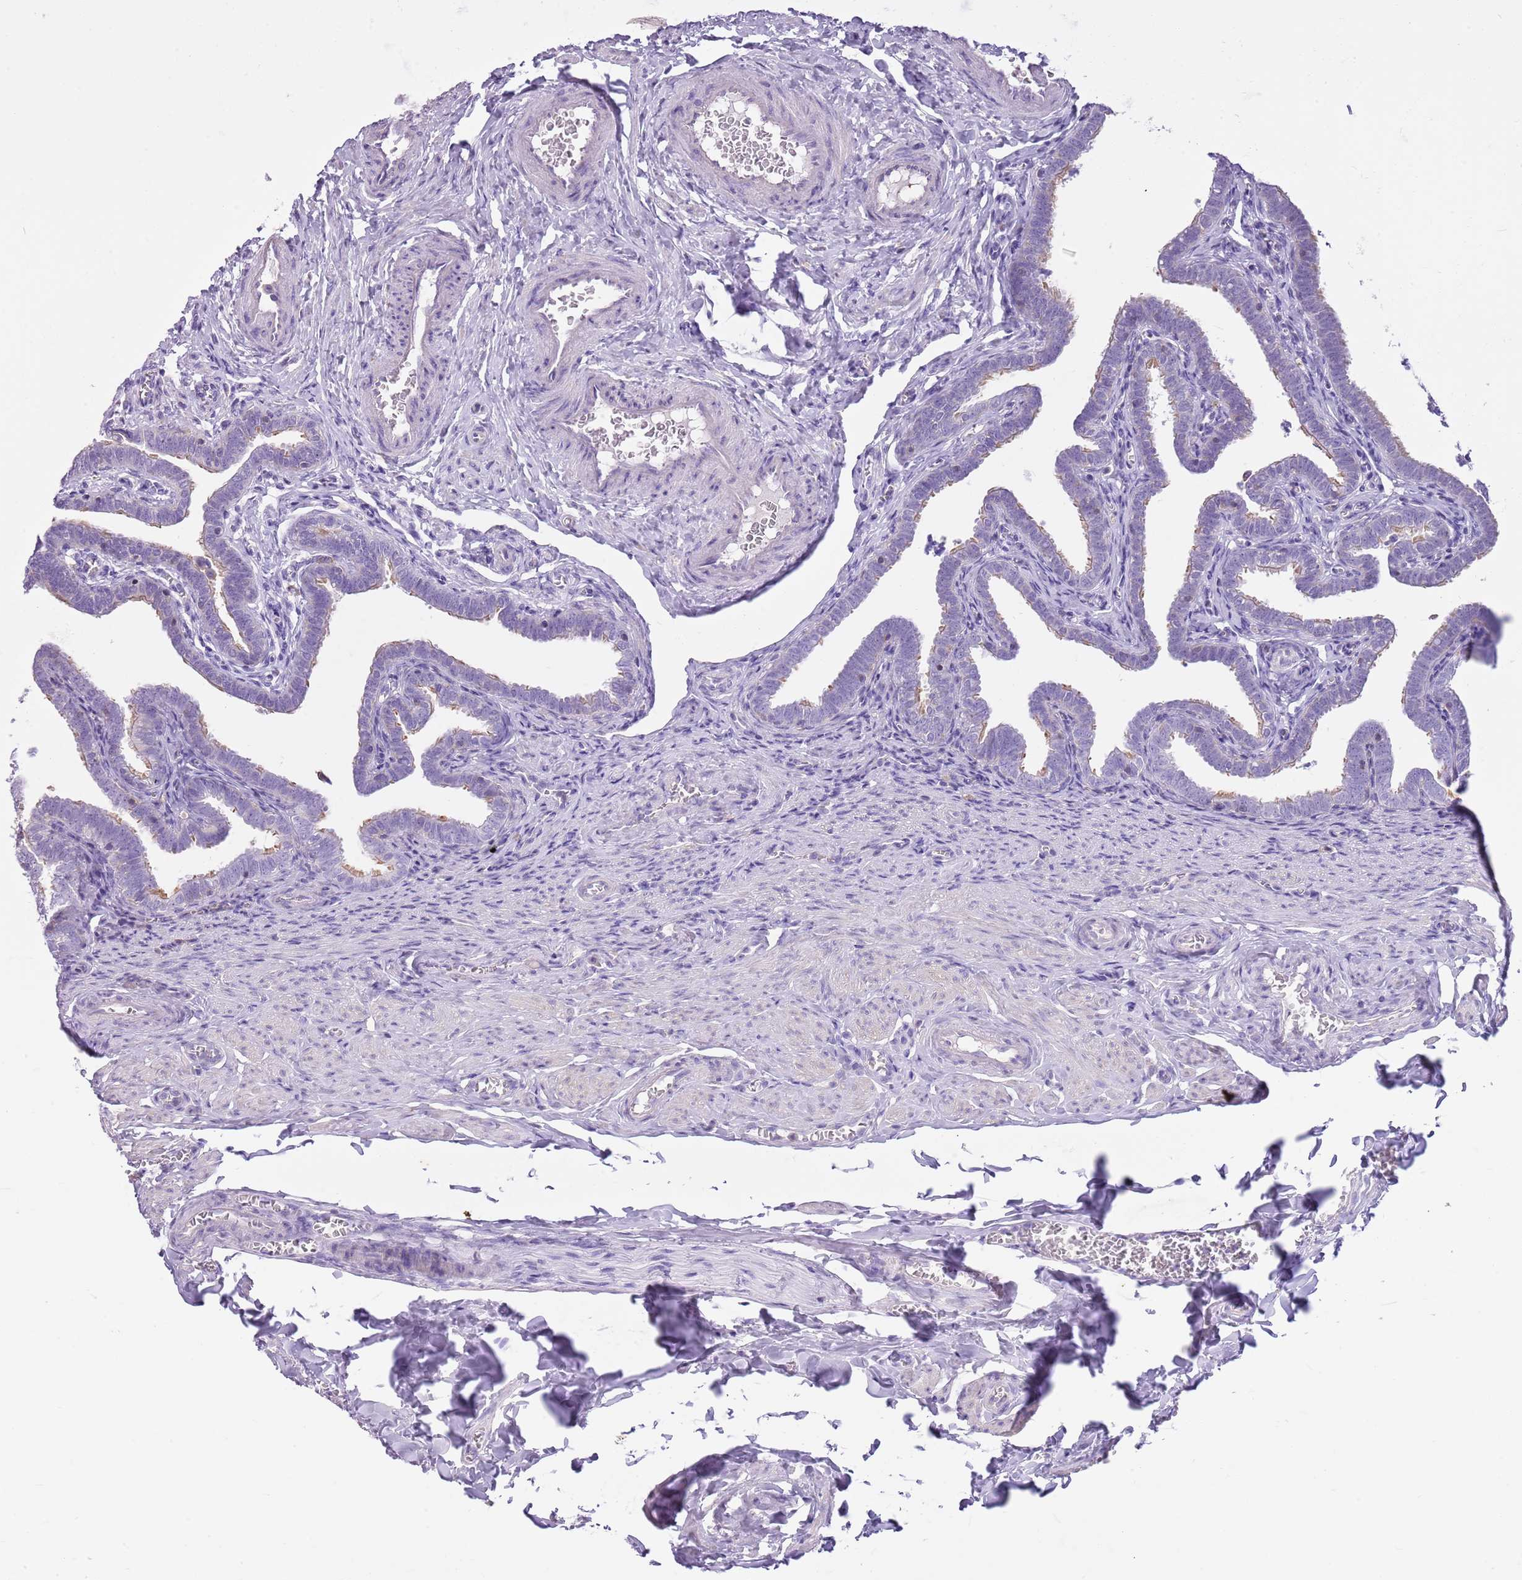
{"staining": {"intensity": "moderate", "quantity": "<25%", "location": "cytoplasmic/membranous"}, "tissue": "fallopian tube", "cell_type": "Glandular cells", "image_type": "normal", "snomed": [{"axis": "morphology", "description": "Normal tissue, NOS"}, {"axis": "topography", "description": "Fallopian tube"}], "caption": "IHC (DAB) staining of benign human fallopian tube reveals moderate cytoplasmic/membranous protein expression in about <25% of glandular cells. The staining was performed using DAB, with brown indicating positive protein expression. Nuclei are stained blue with hematoxylin.", "gene": "CNPPD1", "patient": {"sex": "female", "age": 36}}